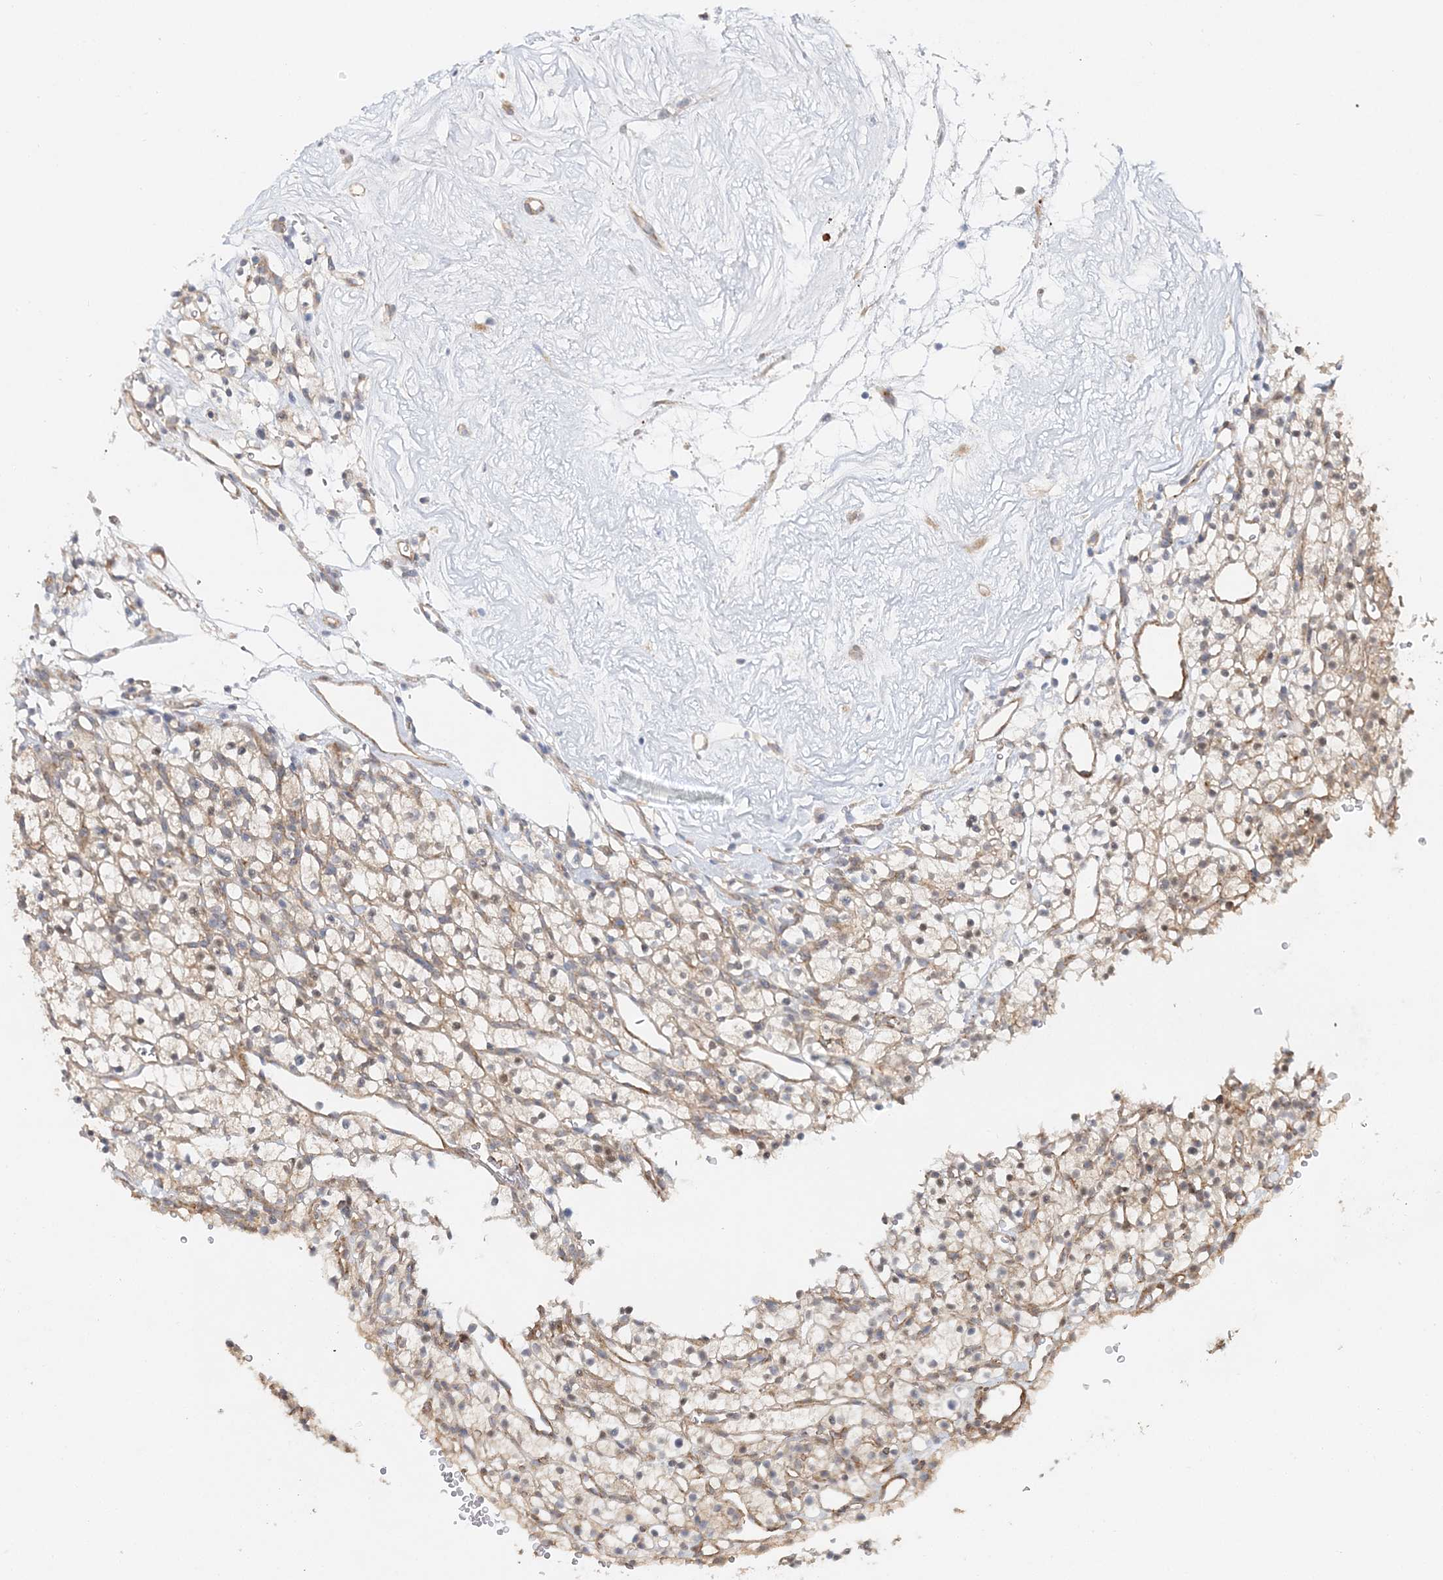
{"staining": {"intensity": "moderate", "quantity": "<25%", "location": "cytoplasmic/membranous"}, "tissue": "renal cancer", "cell_type": "Tumor cells", "image_type": "cancer", "snomed": [{"axis": "morphology", "description": "Adenocarcinoma, NOS"}, {"axis": "topography", "description": "Kidney"}], "caption": "Immunohistochemistry of human adenocarcinoma (renal) reveals low levels of moderate cytoplasmic/membranous positivity in about <25% of tumor cells. The protein is shown in brown color, while the nuclei are stained blue.", "gene": "MAT2B", "patient": {"sex": "female", "age": 57}}